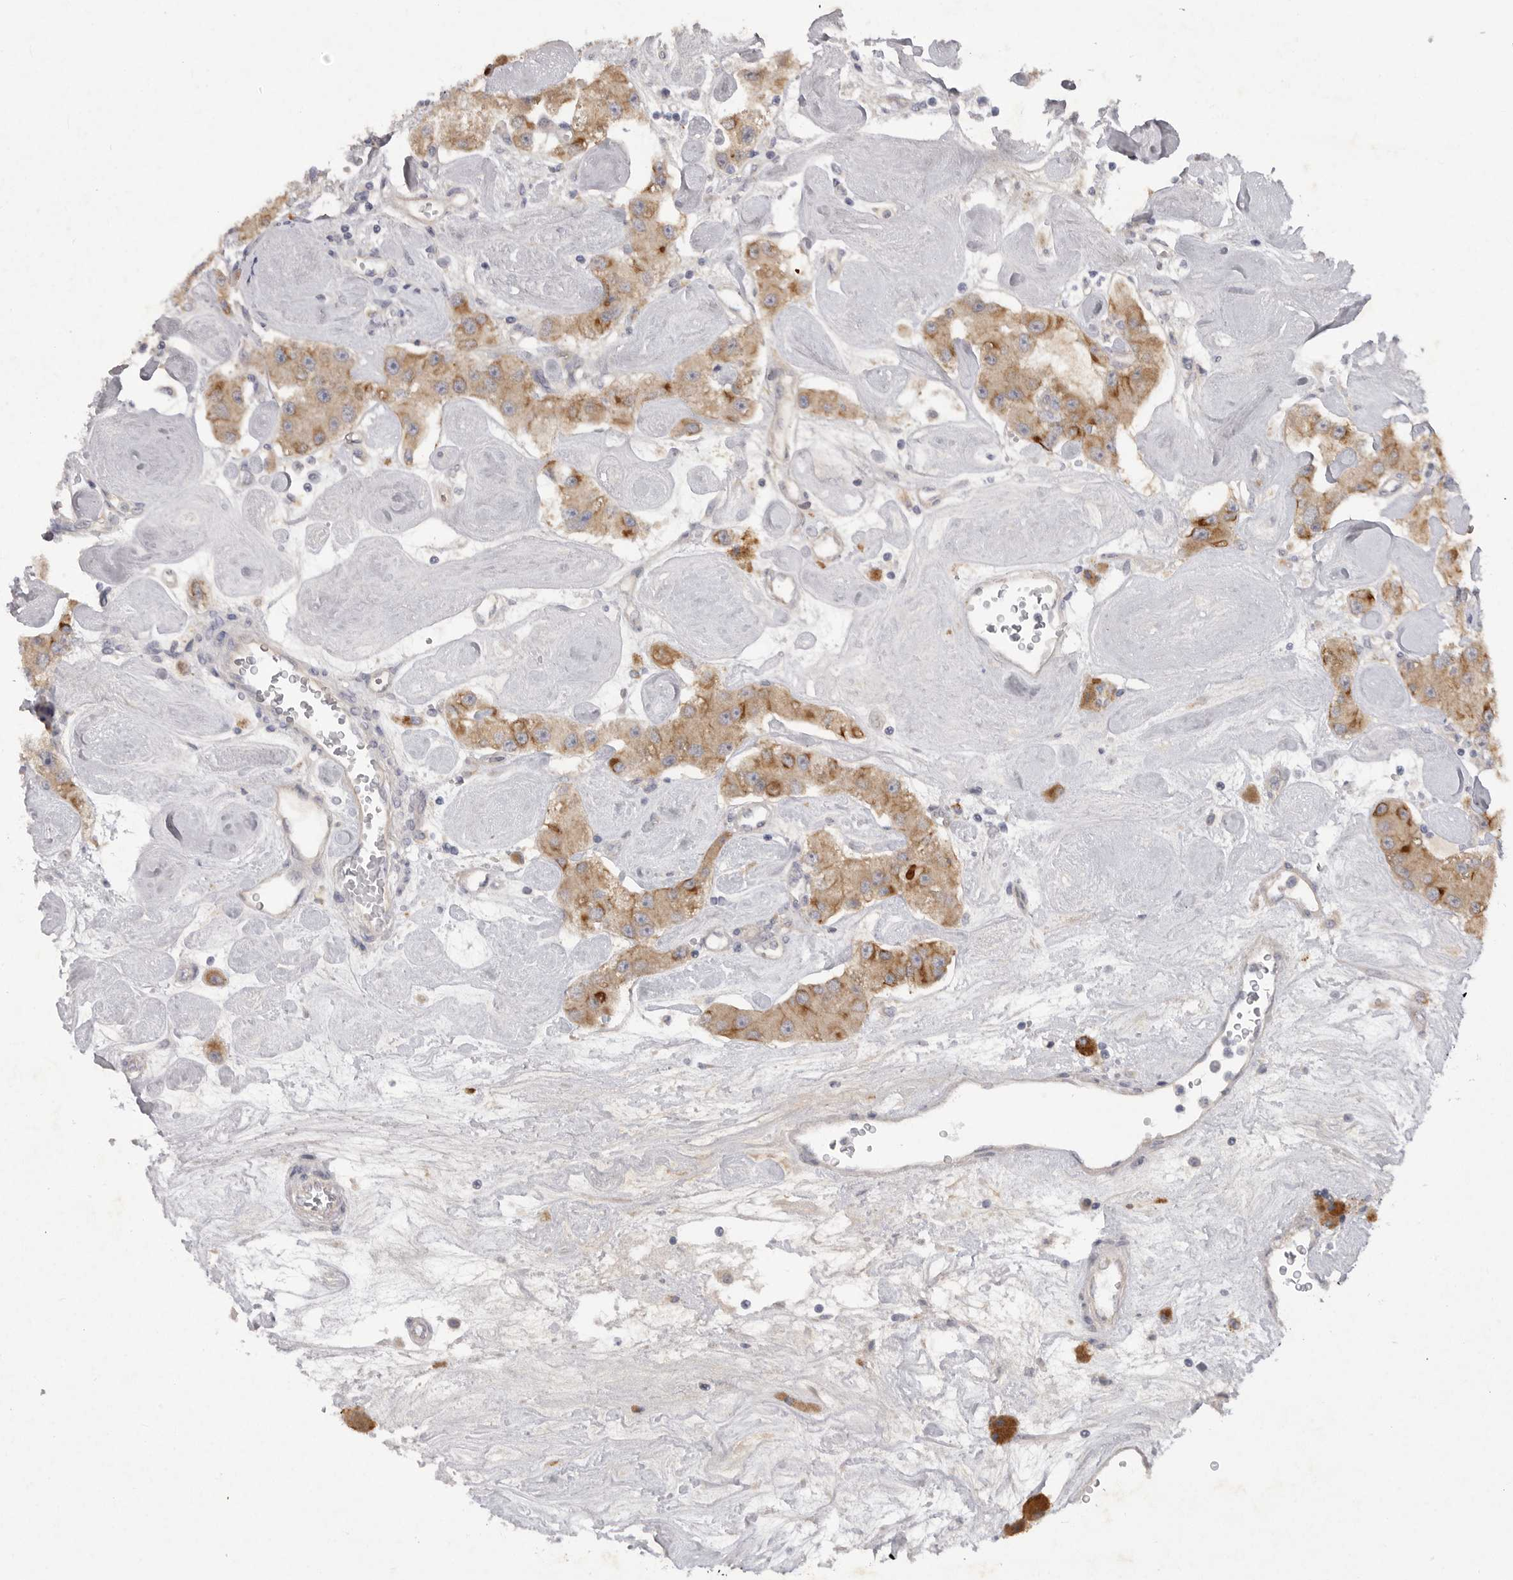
{"staining": {"intensity": "moderate", "quantity": ">75%", "location": "cytoplasmic/membranous"}, "tissue": "carcinoid", "cell_type": "Tumor cells", "image_type": "cancer", "snomed": [{"axis": "morphology", "description": "Carcinoid, malignant, NOS"}, {"axis": "topography", "description": "Pancreas"}], "caption": "A histopathology image of carcinoid (malignant) stained for a protein shows moderate cytoplasmic/membranous brown staining in tumor cells.", "gene": "DHDDS", "patient": {"sex": "male", "age": 41}}